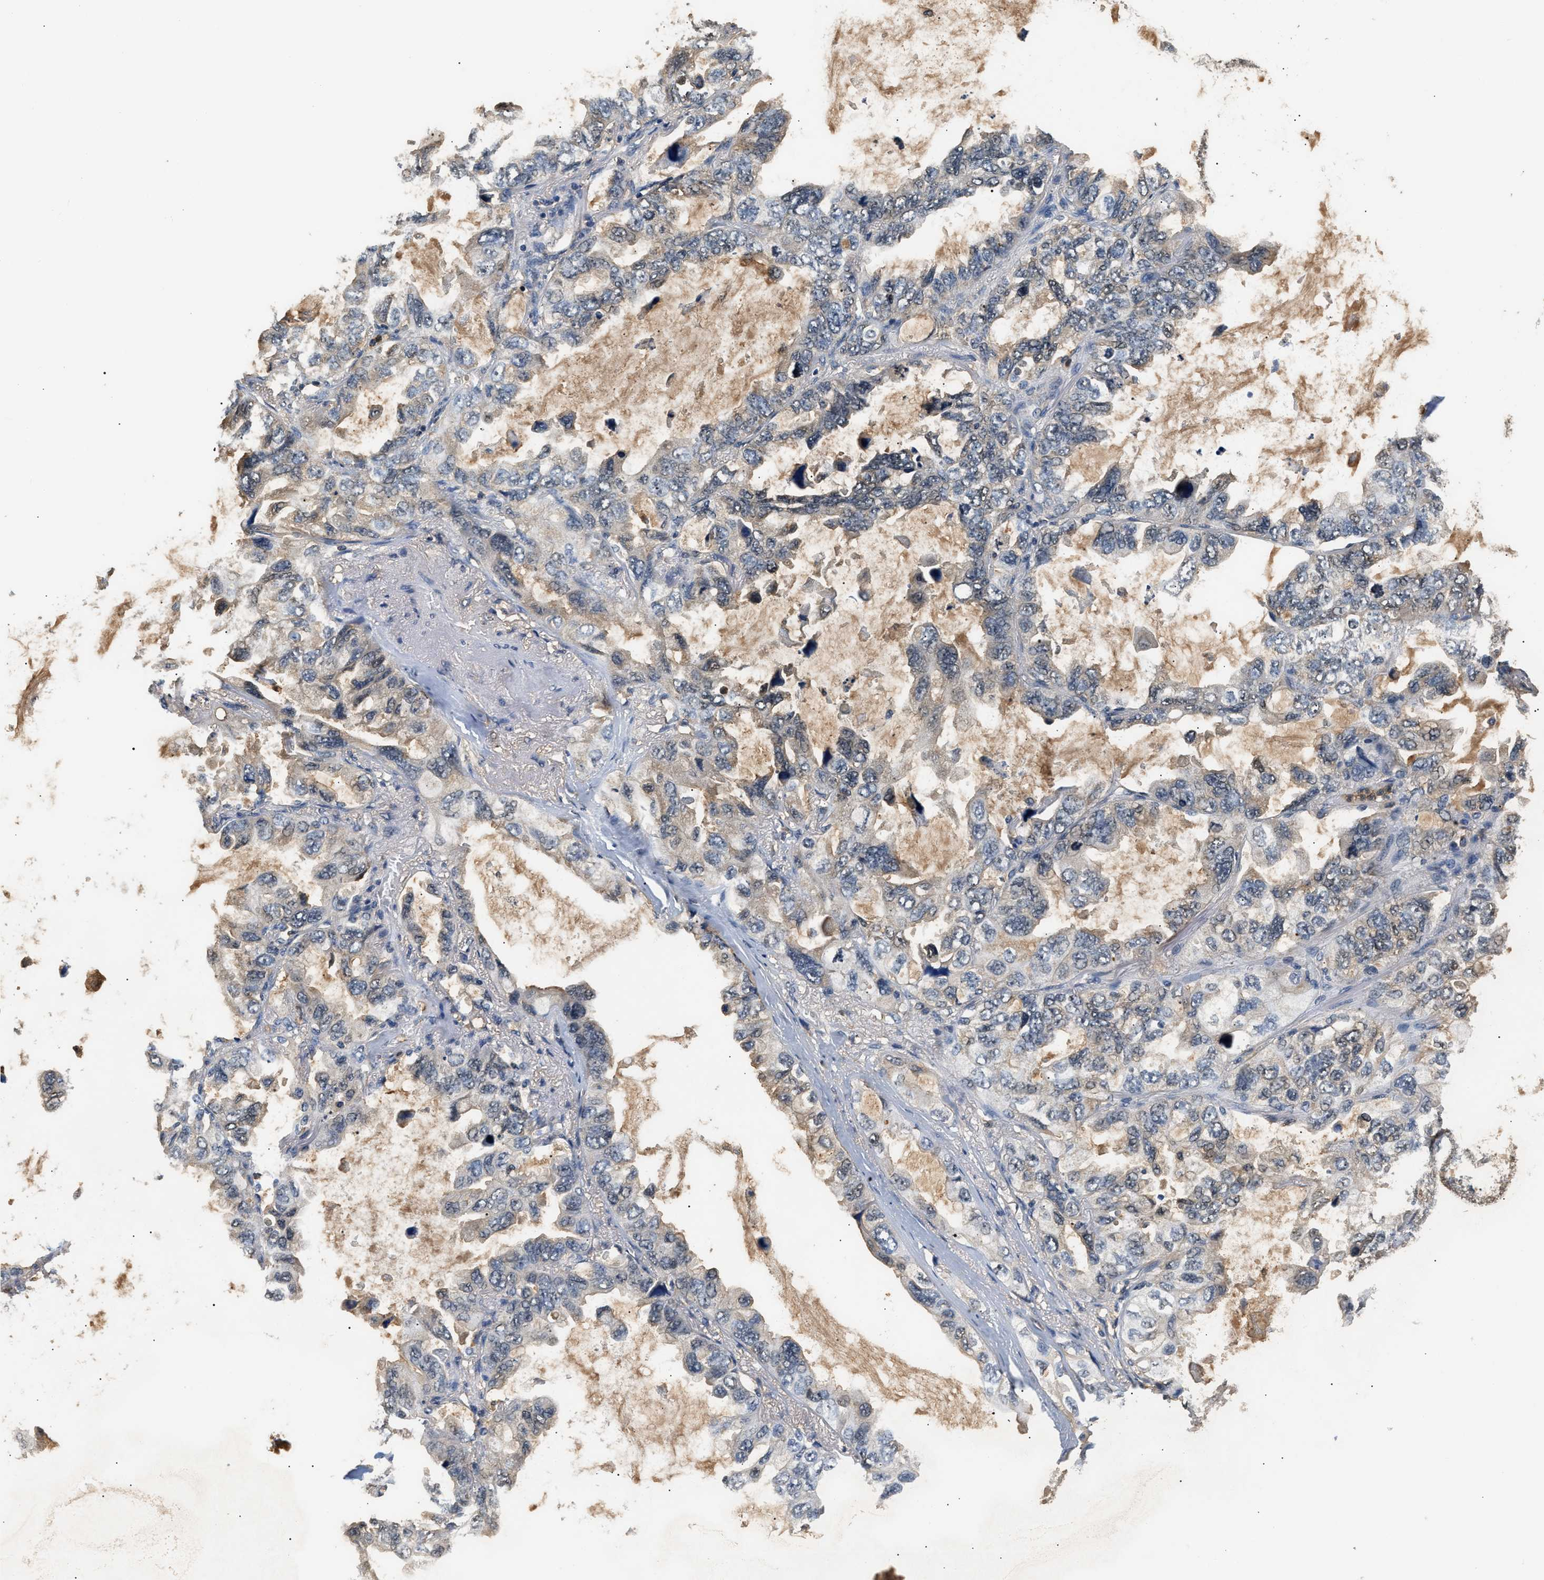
{"staining": {"intensity": "negative", "quantity": "none", "location": "none"}, "tissue": "lung cancer", "cell_type": "Tumor cells", "image_type": "cancer", "snomed": [{"axis": "morphology", "description": "Squamous cell carcinoma, NOS"}, {"axis": "topography", "description": "Lung"}], "caption": "Lung squamous cell carcinoma stained for a protein using immunohistochemistry (IHC) reveals no positivity tumor cells.", "gene": "GPI", "patient": {"sex": "female", "age": 73}}